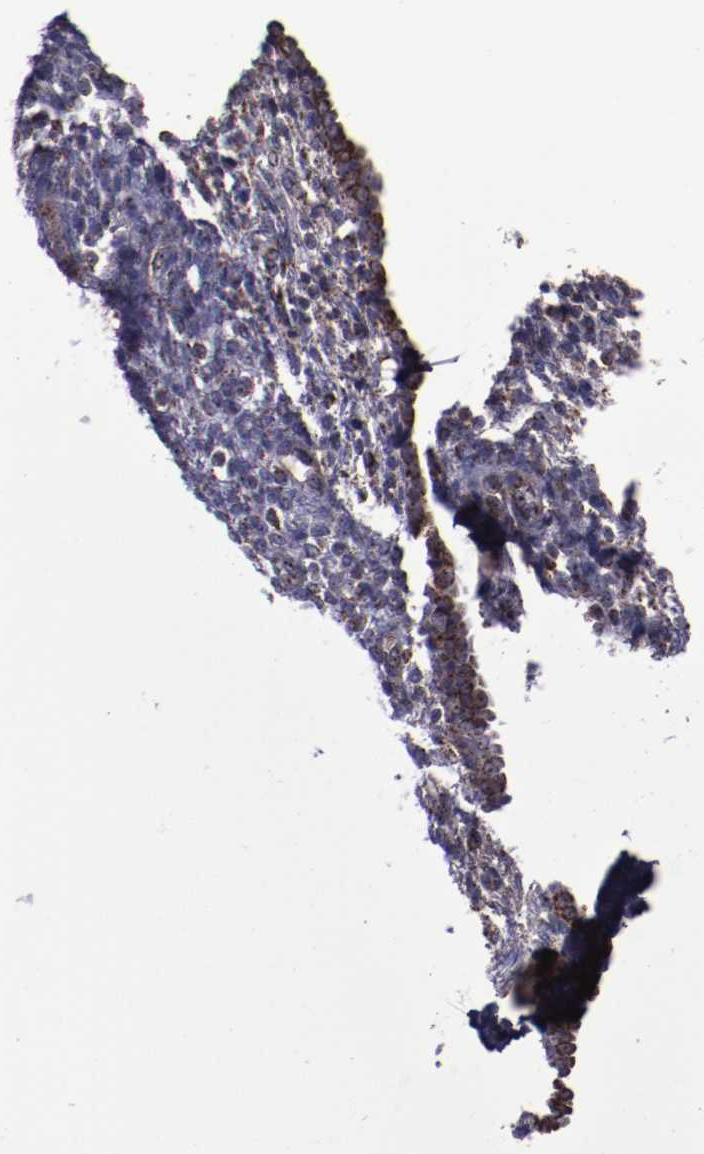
{"staining": {"intensity": "moderate", "quantity": "25%-75%", "location": "nuclear"}, "tissue": "endometrium", "cell_type": "Cells in endometrial stroma", "image_type": "normal", "snomed": [{"axis": "morphology", "description": "Normal tissue, NOS"}, {"axis": "topography", "description": "Endometrium"}], "caption": "DAB (3,3'-diaminobenzidine) immunohistochemical staining of unremarkable human endometrium demonstrates moderate nuclear protein positivity in approximately 25%-75% of cells in endometrial stroma. The staining was performed using DAB, with brown indicating positive protein expression. Nuclei are stained blue with hematoxylin.", "gene": "LONP1", "patient": {"sex": "female", "age": 72}}